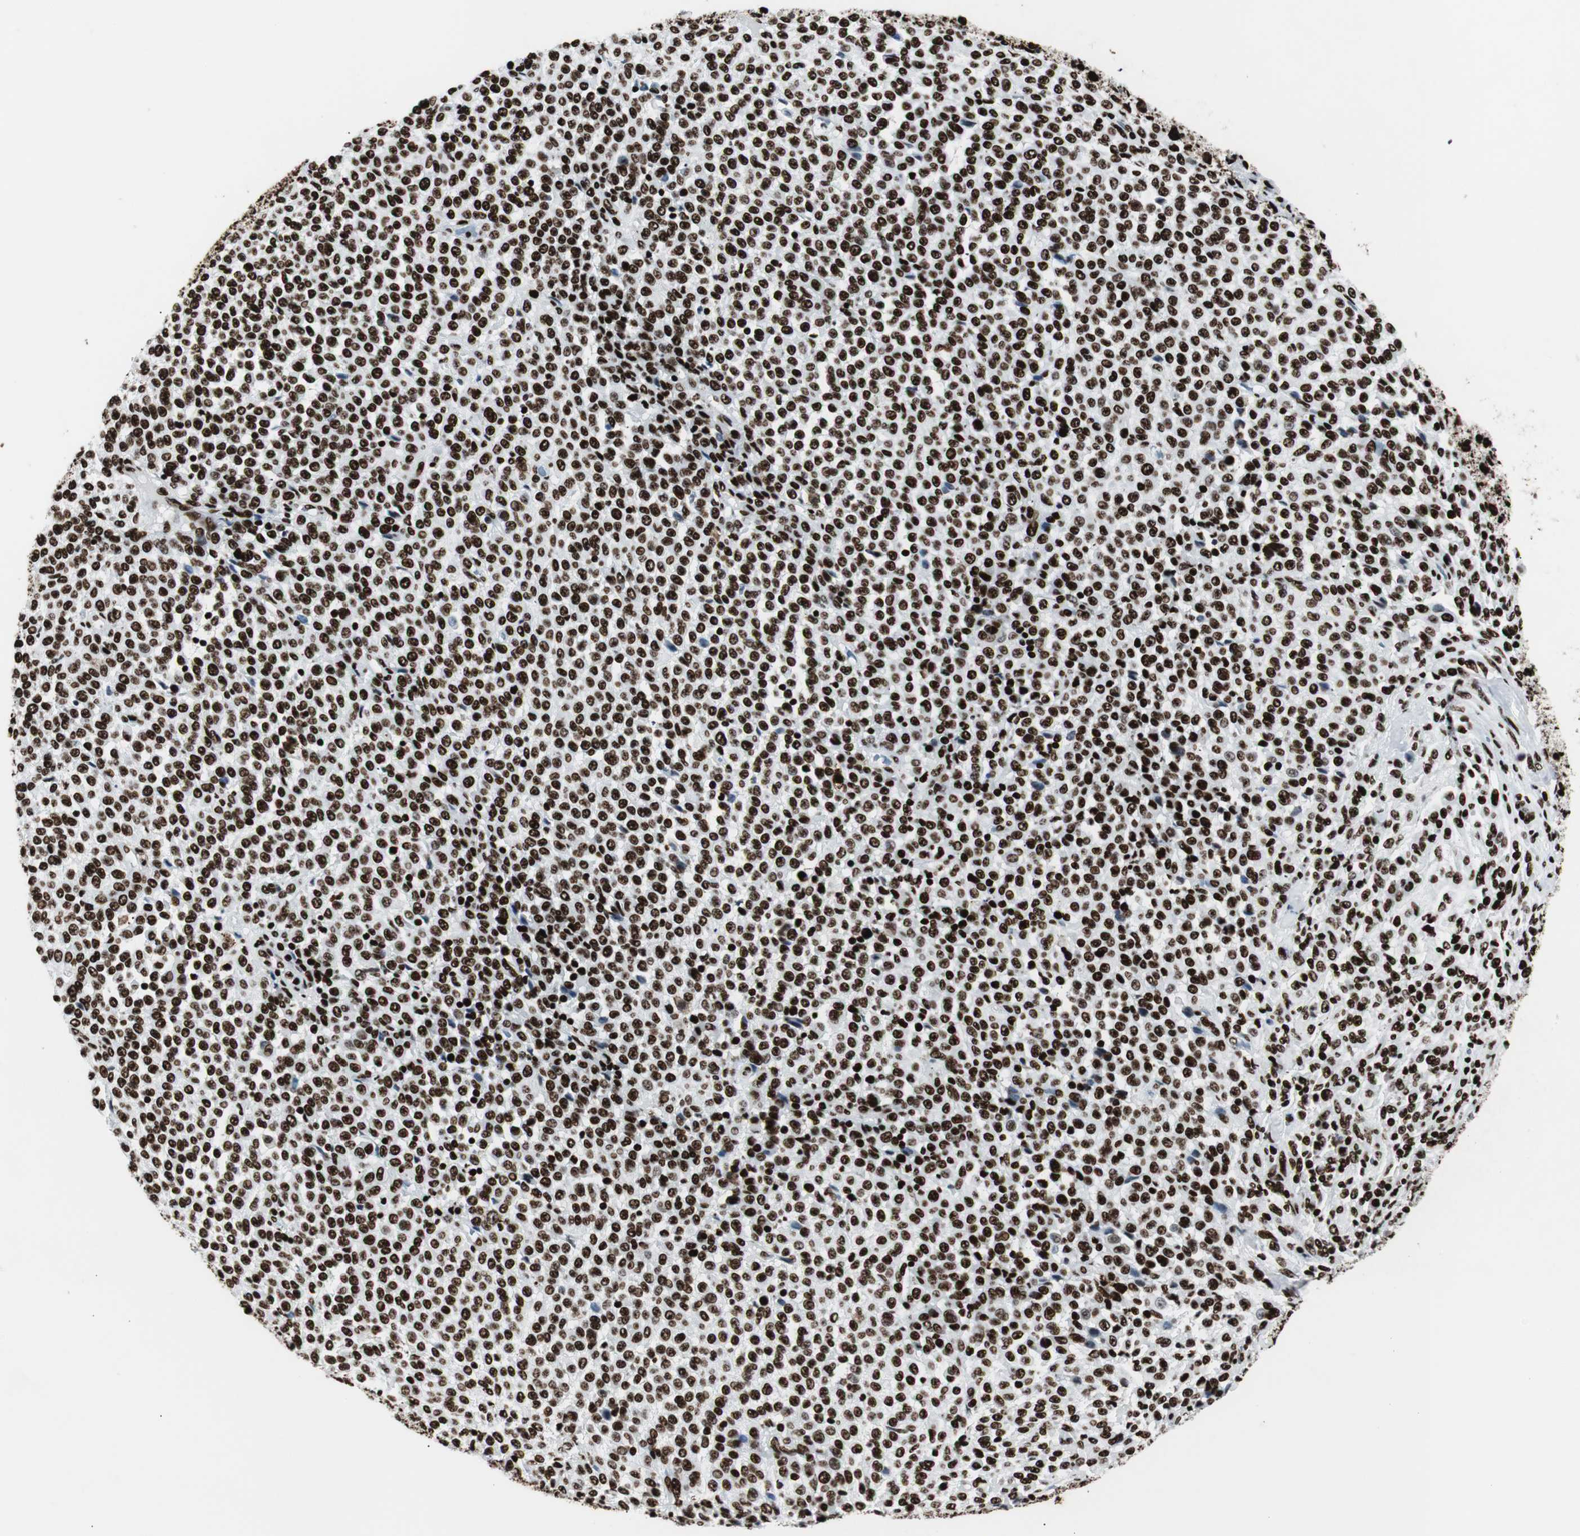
{"staining": {"intensity": "strong", "quantity": ">75%", "location": "nuclear"}, "tissue": "melanoma", "cell_type": "Tumor cells", "image_type": "cancer", "snomed": [{"axis": "morphology", "description": "Malignant melanoma, Metastatic site"}, {"axis": "topography", "description": "Pancreas"}], "caption": "Human malignant melanoma (metastatic site) stained with a brown dye demonstrates strong nuclear positive expression in about >75% of tumor cells.", "gene": "NCL", "patient": {"sex": "female", "age": 30}}